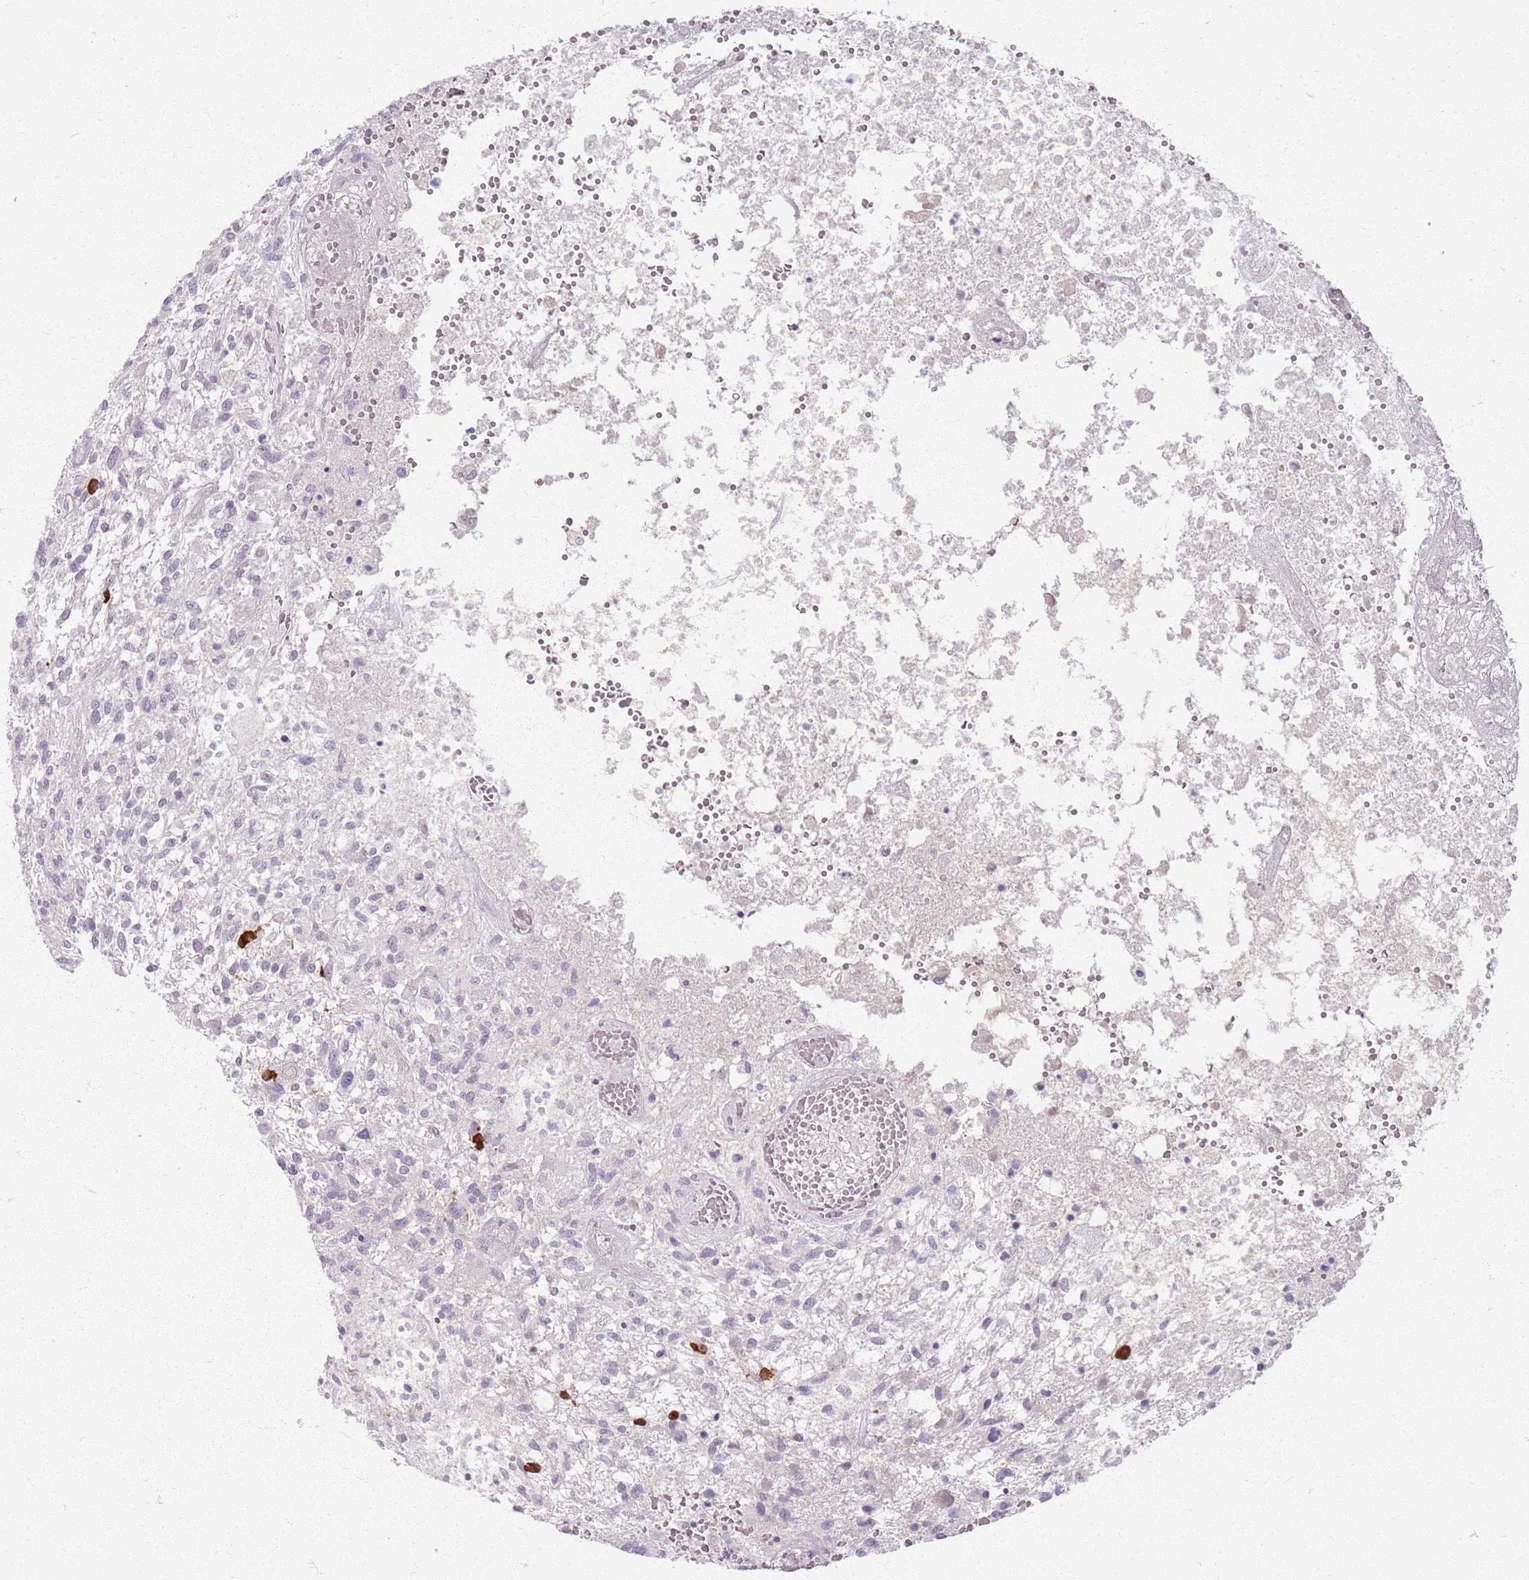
{"staining": {"intensity": "negative", "quantity": "none", "location": "none"}, "tissue": "glioma", "cell_type": "Tumor cells", "image_type": "cancer", "snomed": [{"axis": "morphology", "description": "Glioma, malignant, High grade"}, {"axis": "topography", "description": "Brain"}], "caption": "Immunohistochemistry (IHC) histopathology image of glioma stained for a protein (brown), which demonstrates no staining in tumor cells.", "gene": "CRIPT", "patient": {"sex": "male", "age": 47}}